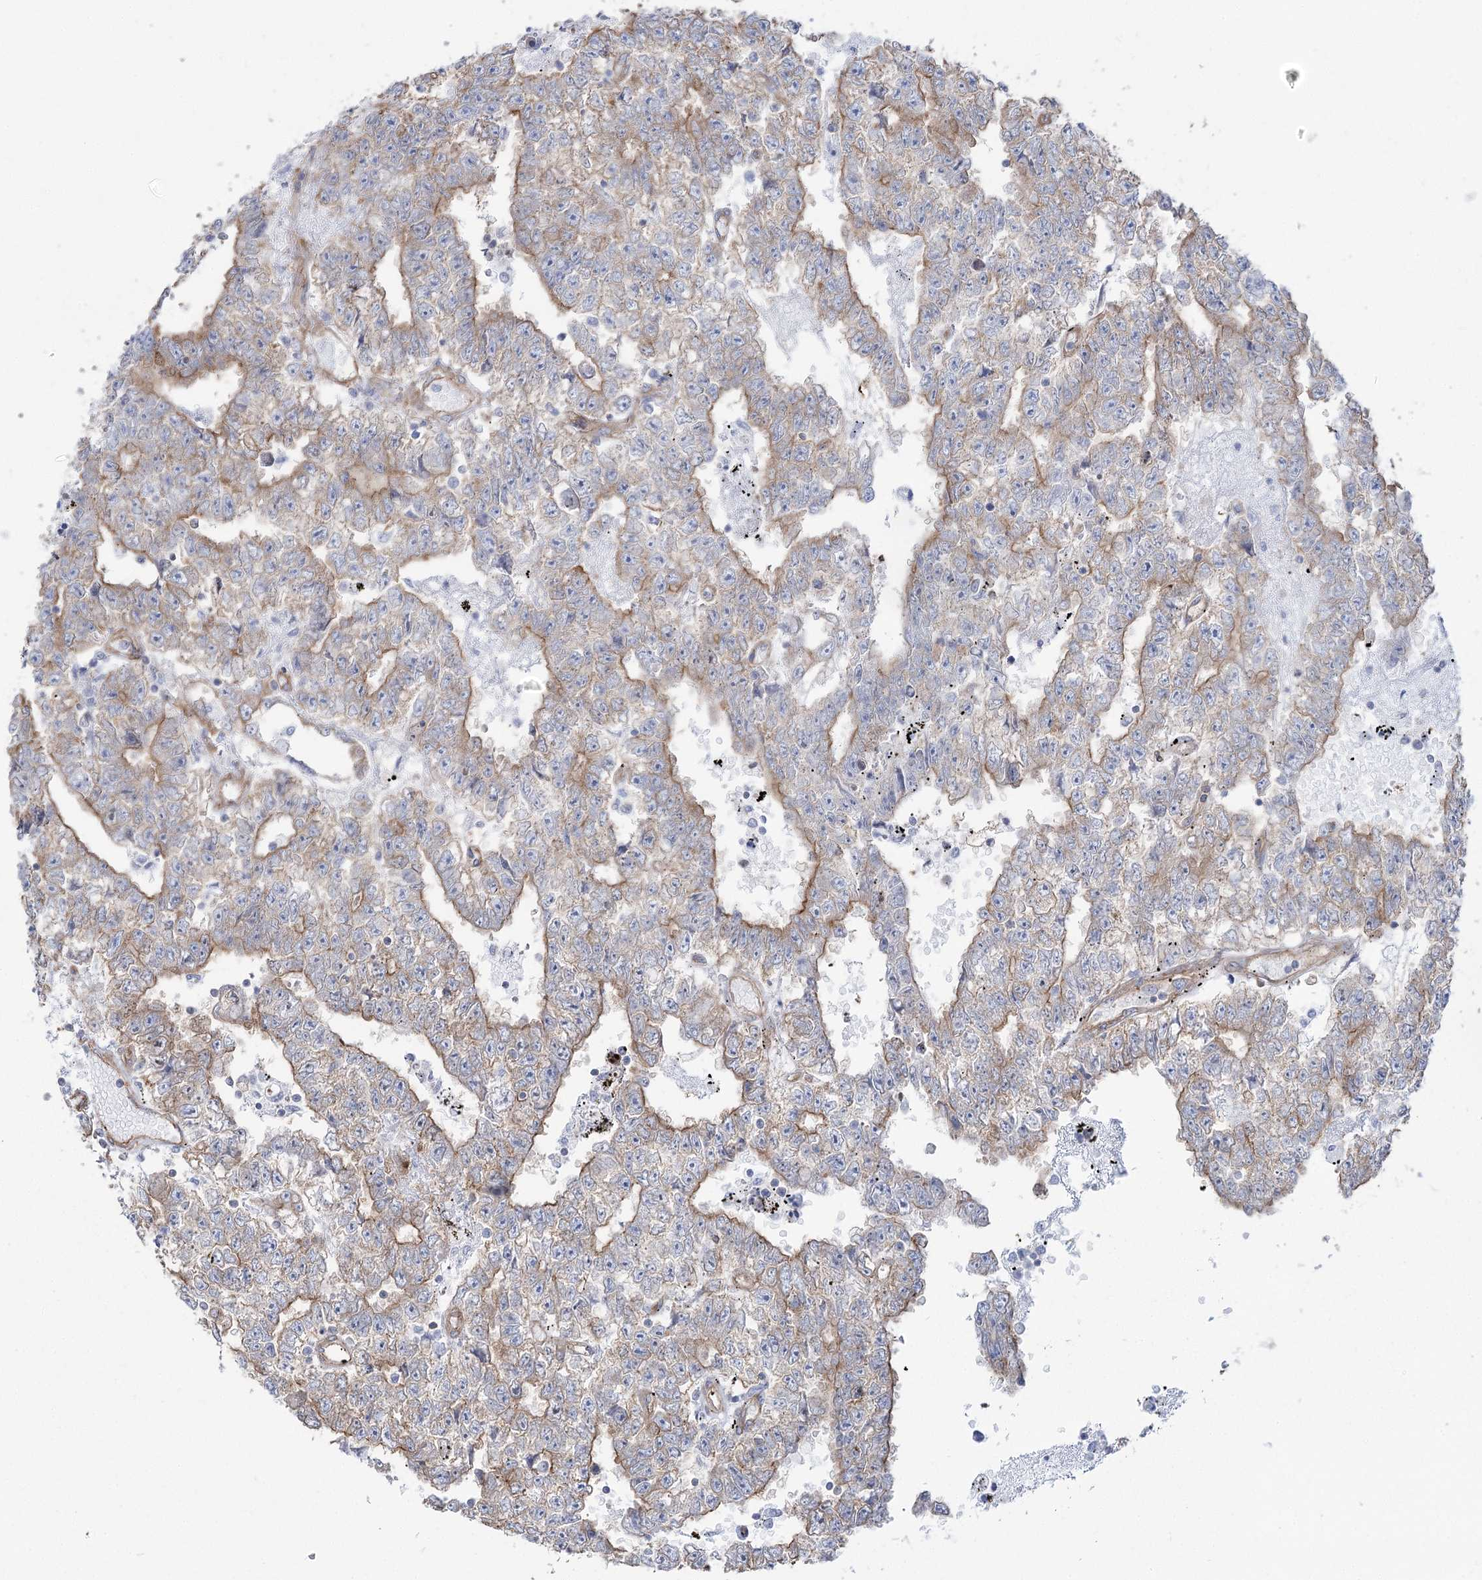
{"staining": {"intensity": "moderate", "quantity": "25%-75%", "location": "cytoplasmic/membranous"}, "tissue": "testis cancer", "cell_type": "Tumor cells", "image_type": "cancer", "snomed": [{"axis": "morphology", "description": "Carcinoma, Embryonal, NOS"}, {"axis": "topography", "description": "Testis"}], "caption": "A micrograph of testis cancer stained for a protein reveals moderate cytoplasmic/membranous brown staining in tumor cells.", "gene": "PLEKHA5", "patient": {"sex": "male", "age": 25}}